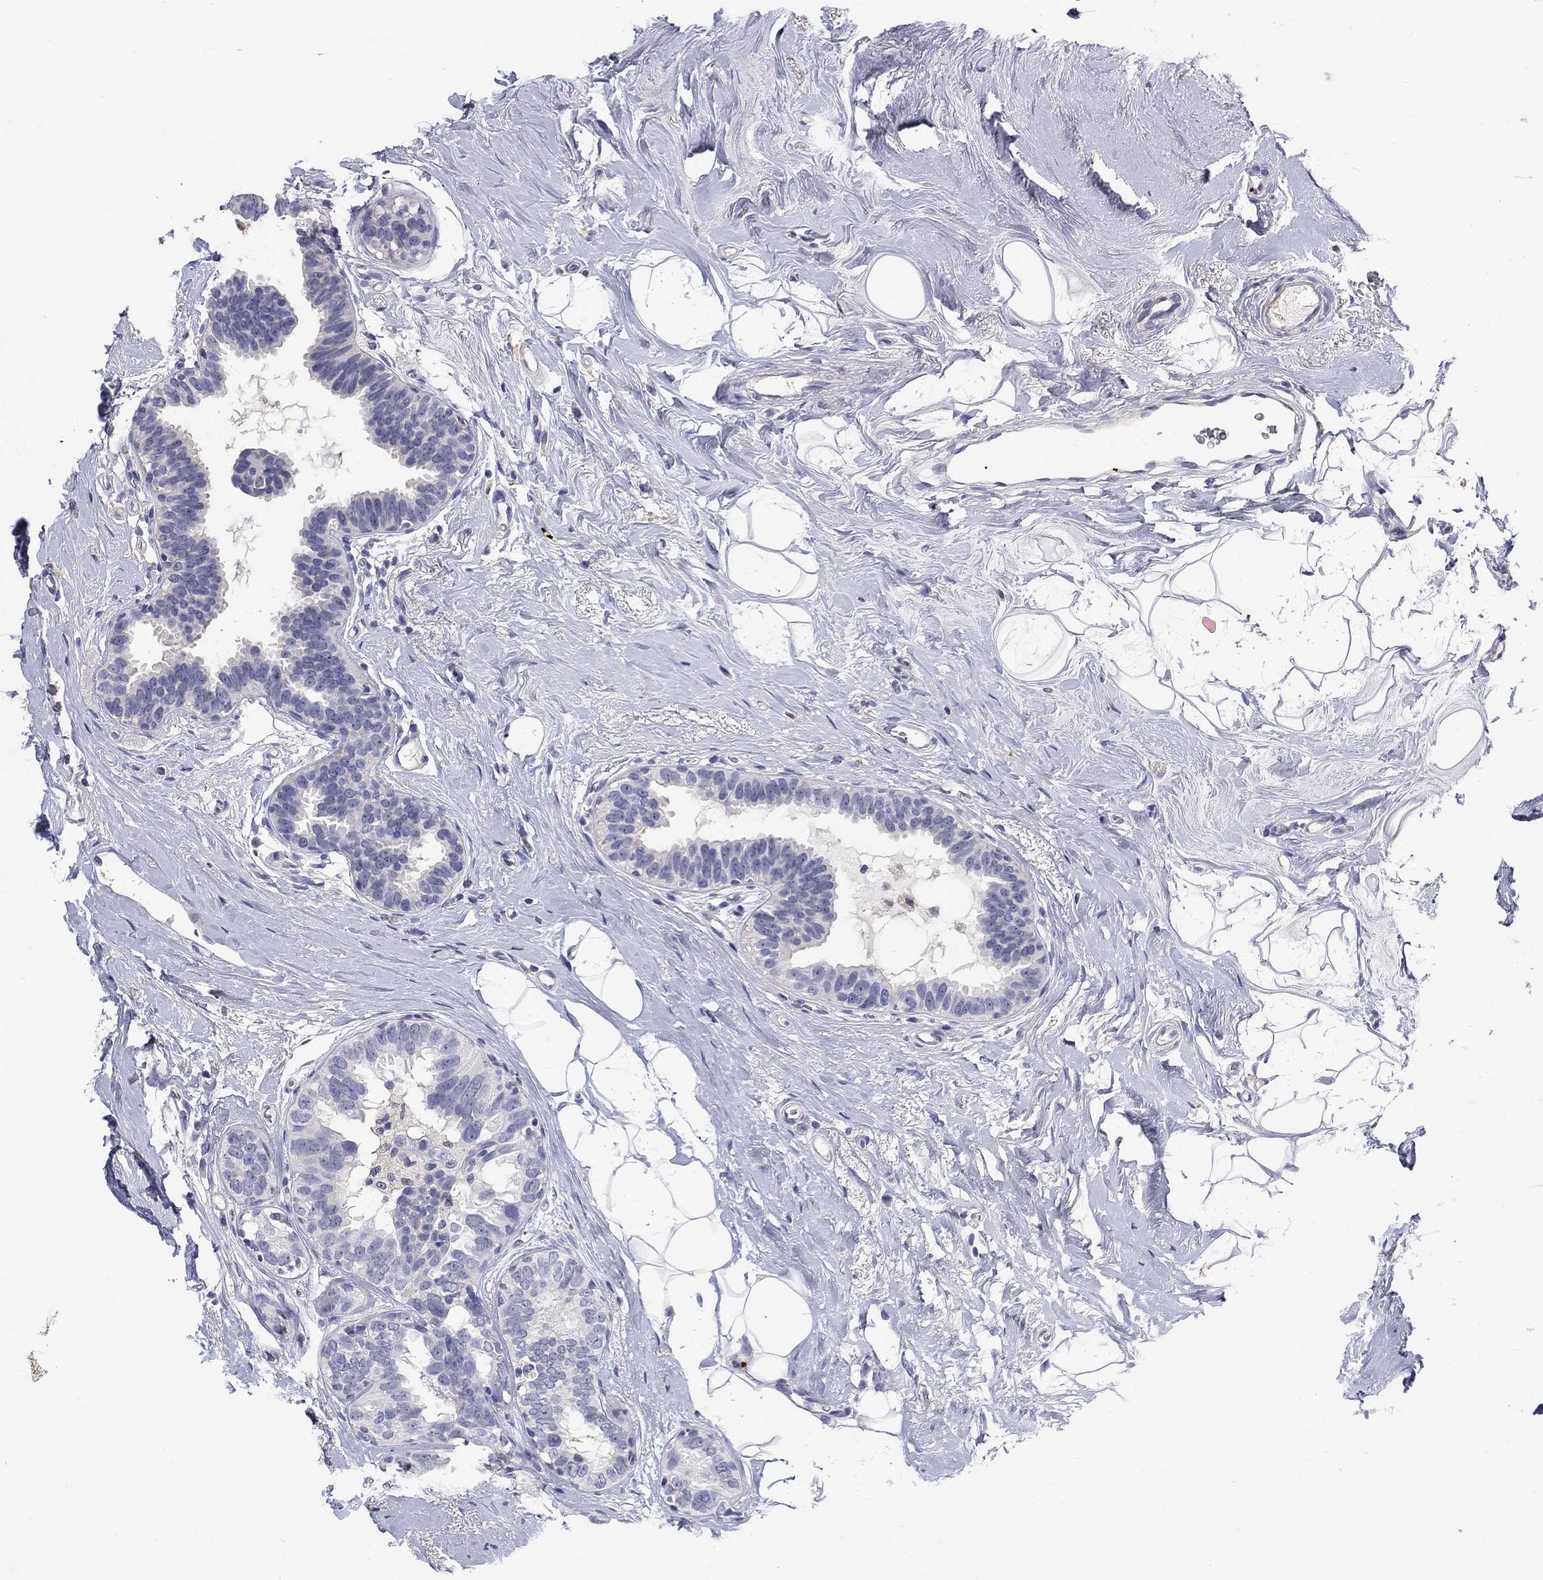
{"staining": {"intensity": "negative", "quantity": "none", "location": "none"}, "tissue": "breast cancer", "cell_type": "Tumor cells", "image_type": "cancer", "snomed": [{"axis": "morphology", "description": "Duct carcinoma"}, {"axis": "topography", "description": "Breast"}], "caption": "This is a photomicrograph of immunohistochemistry staining of breast cancer (infiltrating ductal carcinoma), which shows no expression in tumor cells. (DAB immunohistochemistry (IHC) visualized using brightfield microscopy, high magnification).", "gene": "PLEK", "patient": {"sex": "female", "age": 55}}